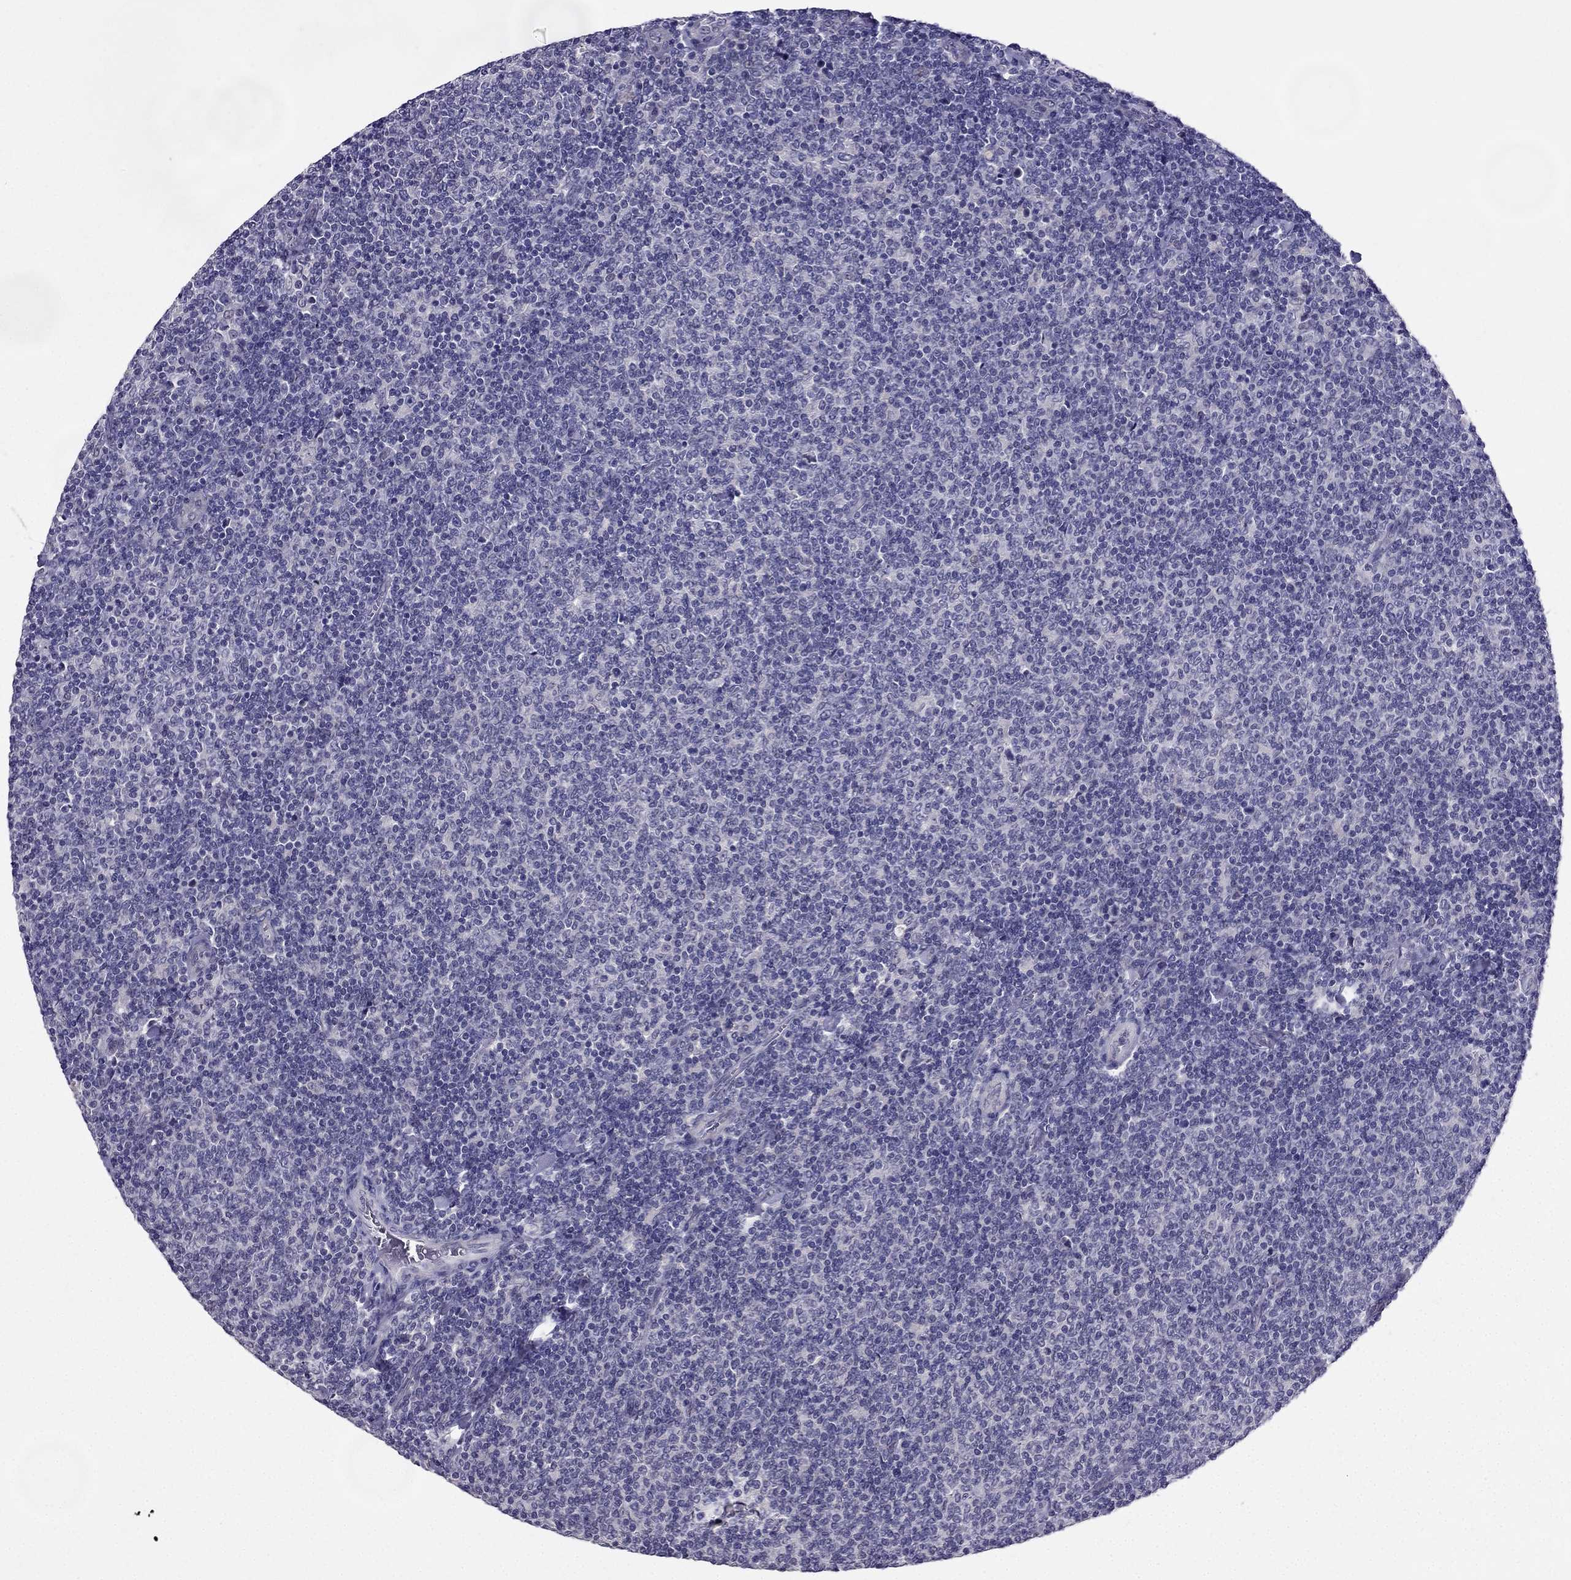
{"staining": {"intensity": "negative", "quantity": "none", "location": "none"}, "tissue": "lymphoma", "cell_type": "Tumor cells", "image_type": "cancer", "snomed": [{"axis": "morphology", "description": "Malignant lymphoma, non-Hodgkin's type, Low grade"}, {"axis": "topography", "description": "Lymph node"}], "caption": "This image is of lymphoma stained with immunohistochemistry to label a protein in brown with the nuclei are counter-stained blue. There is no staining in tumor cells. The staining is performed using DAB brown chromogen with nuclei counter-stained in using hematoxylin.", "gene": "DUSP15", "patient": {"sex": "male", "age": 52}}